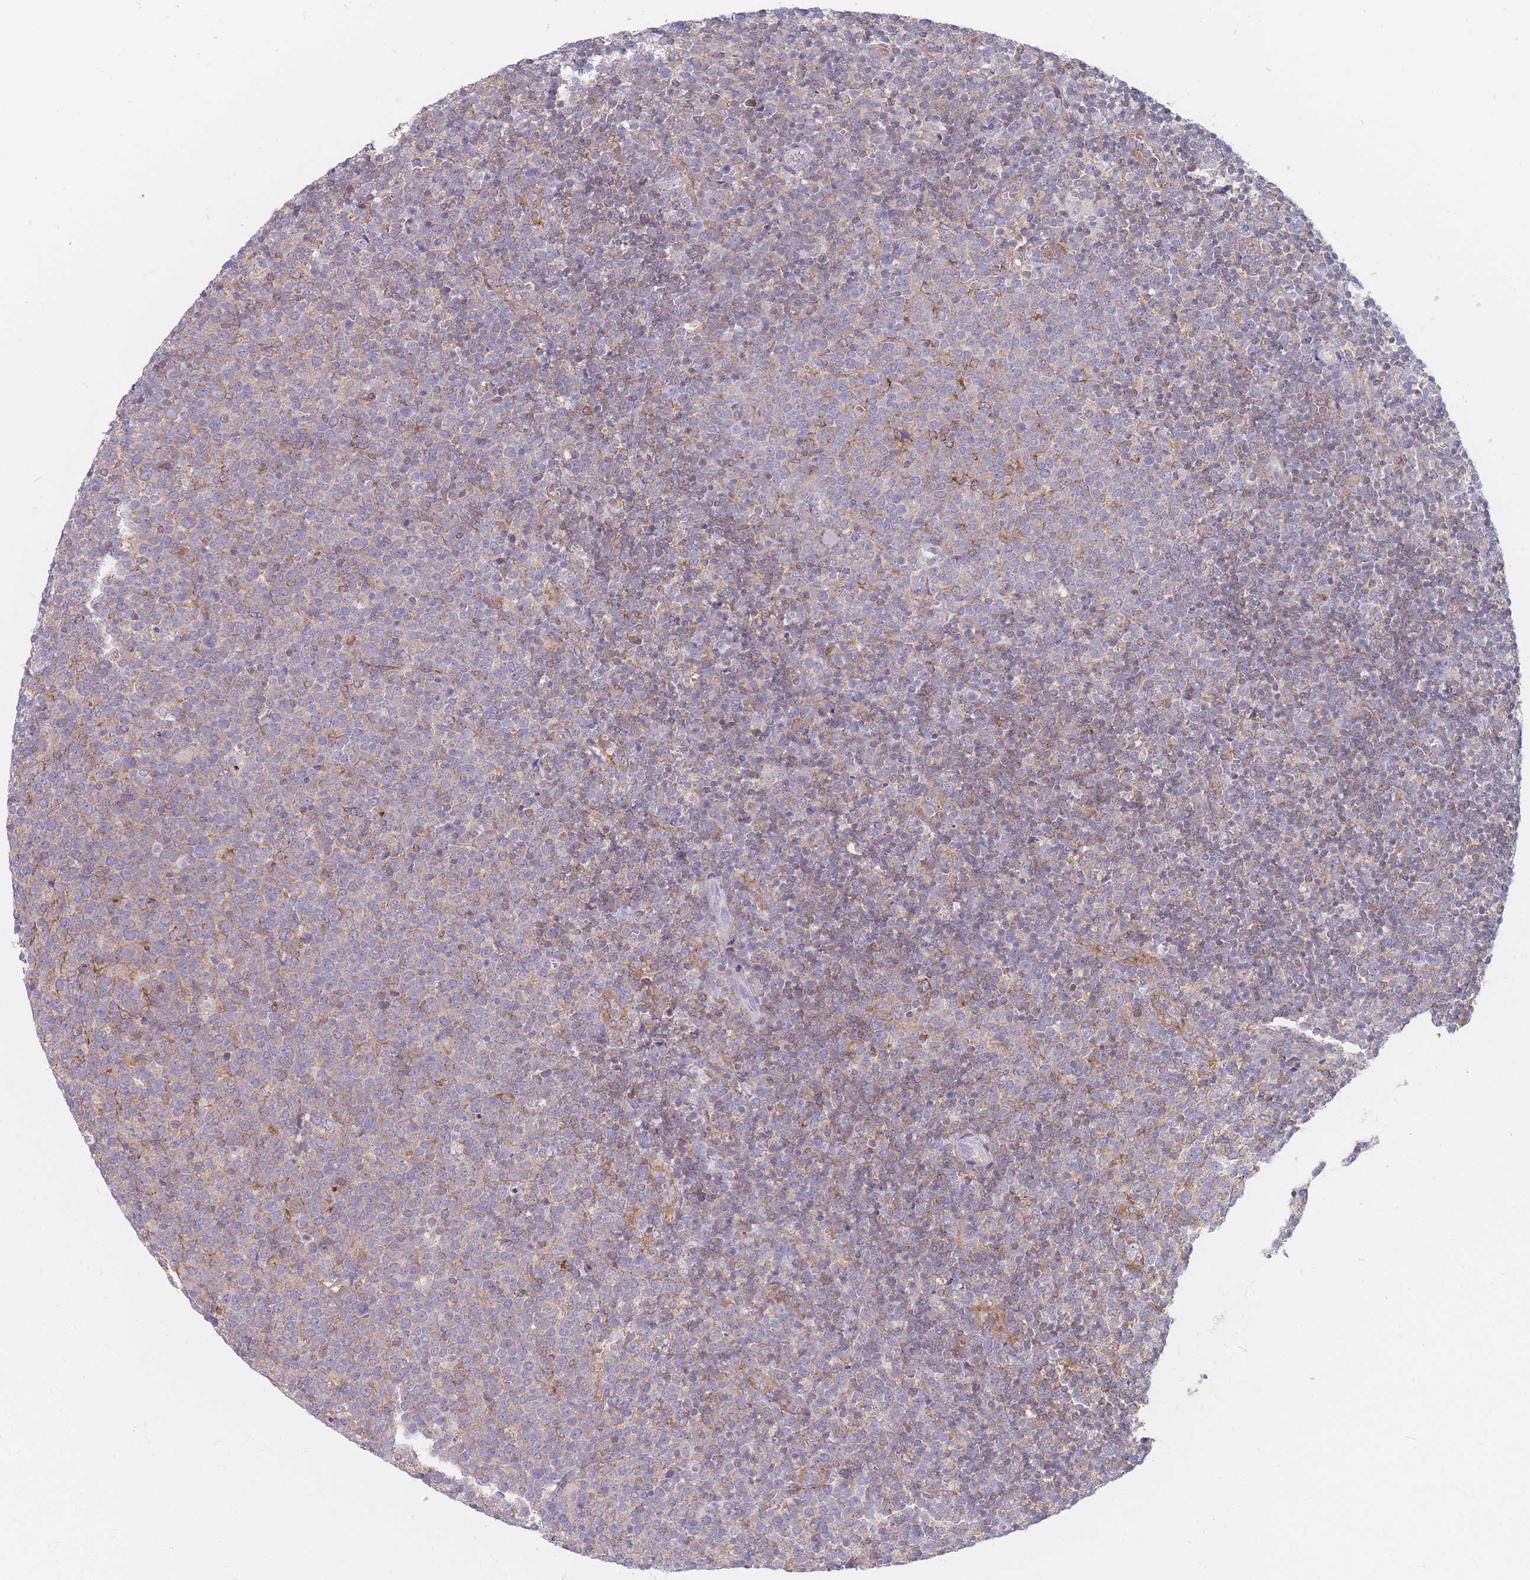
{"staining": {"intensity": "moderate", "quantity": "<25%", "location": "cytoplasmic/membranous"}, "tissue": "lymphoma", "cell_type": "Tumor cells", "image_type": "cancer", "snomed": [{"axis": "morphology", "description": "Malignant lymphoma, non-Hodgkin's type, High grade"}, {"axis": "topography", "description": "Lymph node"}], "caption": "A photomicrograph showing moderate cytoplasmic/membranous positivity in about <25% of tumor cells in high-grade malignant lymphoma, non-Hodgkin's type, as visualized by brown immunohistochemical staining.", "gene": "MAP1S", "patient": {"sex": "male", "age": 61}}